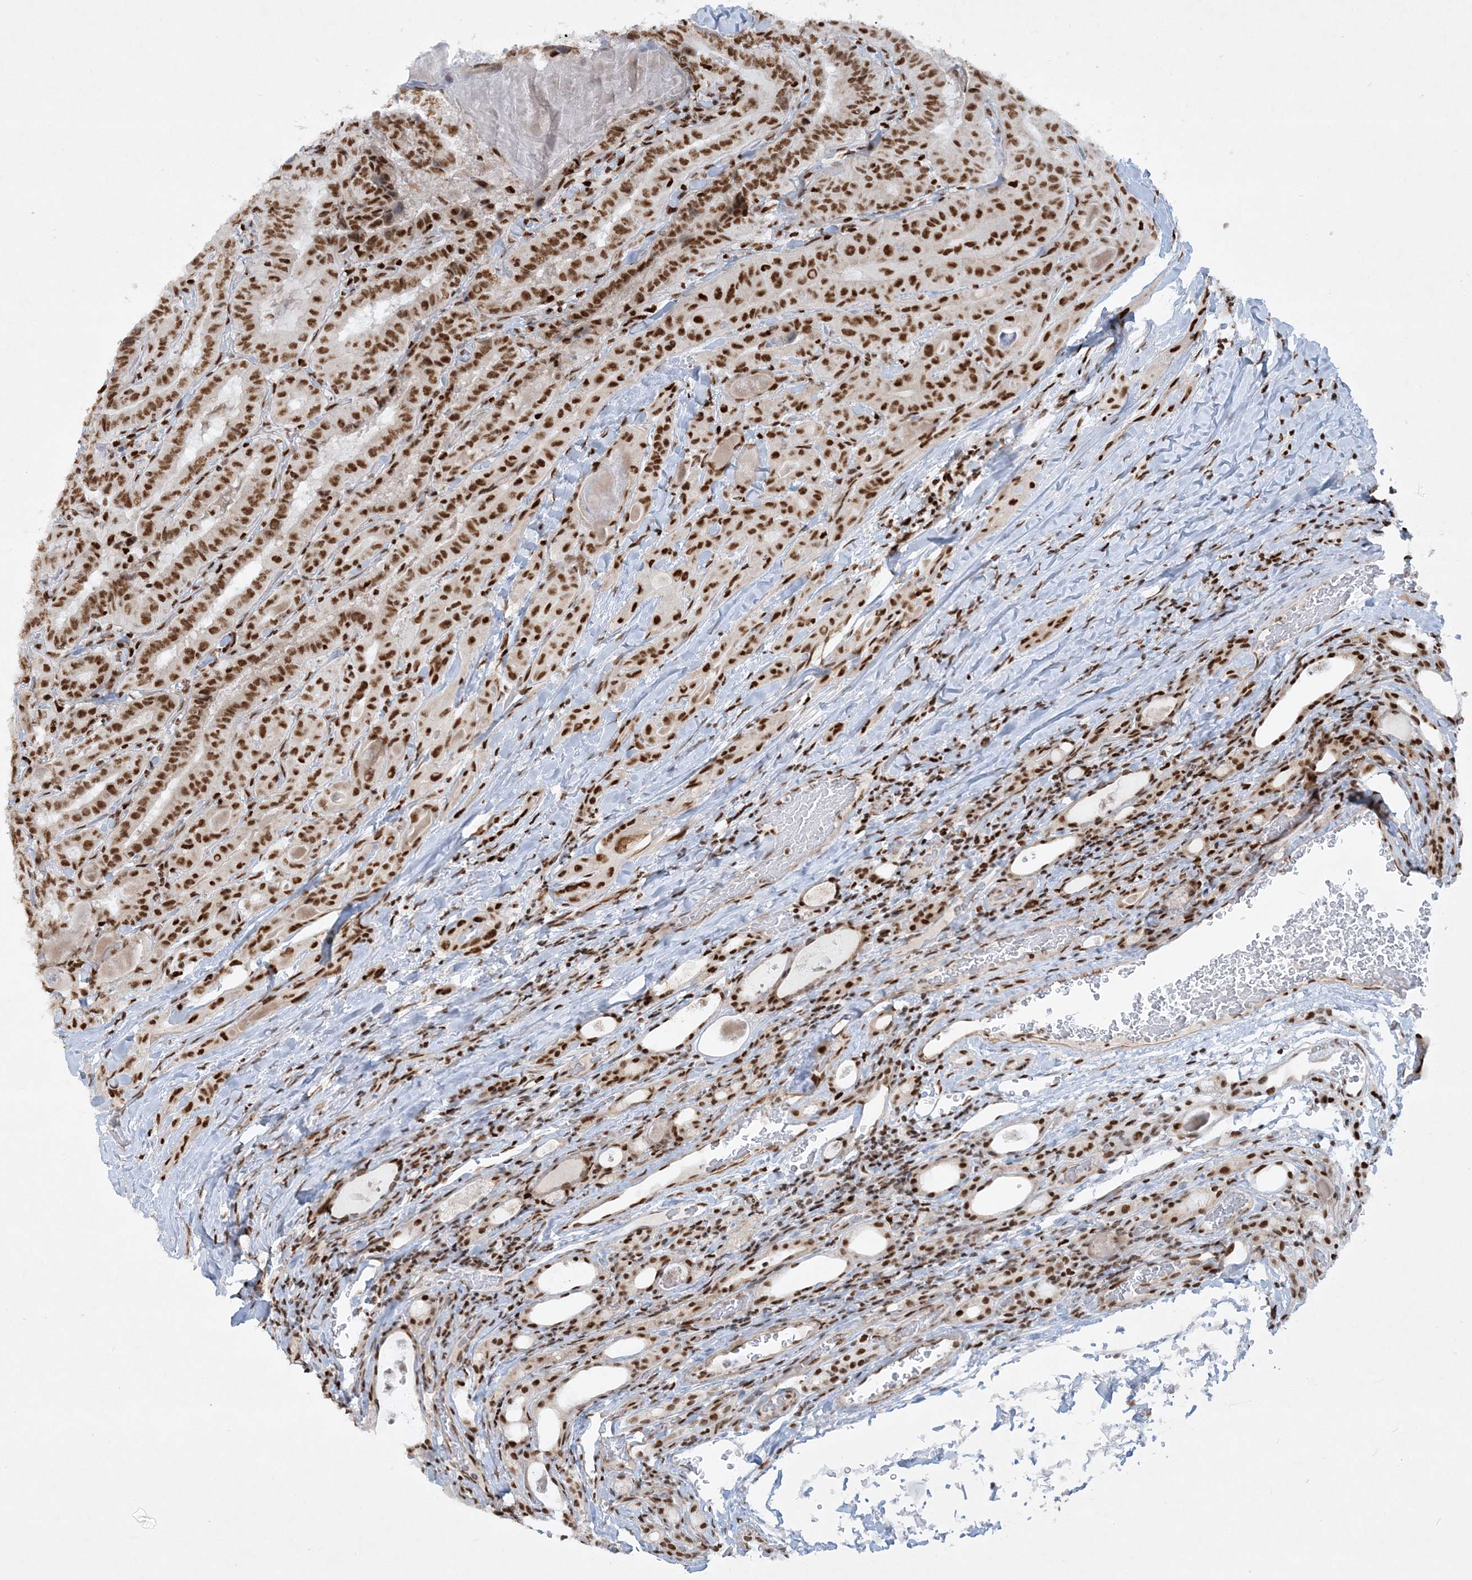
{"staining": {"intensity": "strong", "quantity": ">75%", "location": "nuclear"}, "tissue": "thyroid cancer", "cell_type": "Tumor cells", "image_type": "cancer", "snomed": [{"axis": "morphology", "description": "Papillary adenocarcinoma, NOS"}, {"axis": "topography", "description": "Thyroid gland"}], "caption": "Thyroid cancer was stained to show a protein in brown. There is high levels of strong nuclear expression in about >75% of tumor cells.", "gene": "DELE1", "patient": {"sex": "female", "age": 72}}